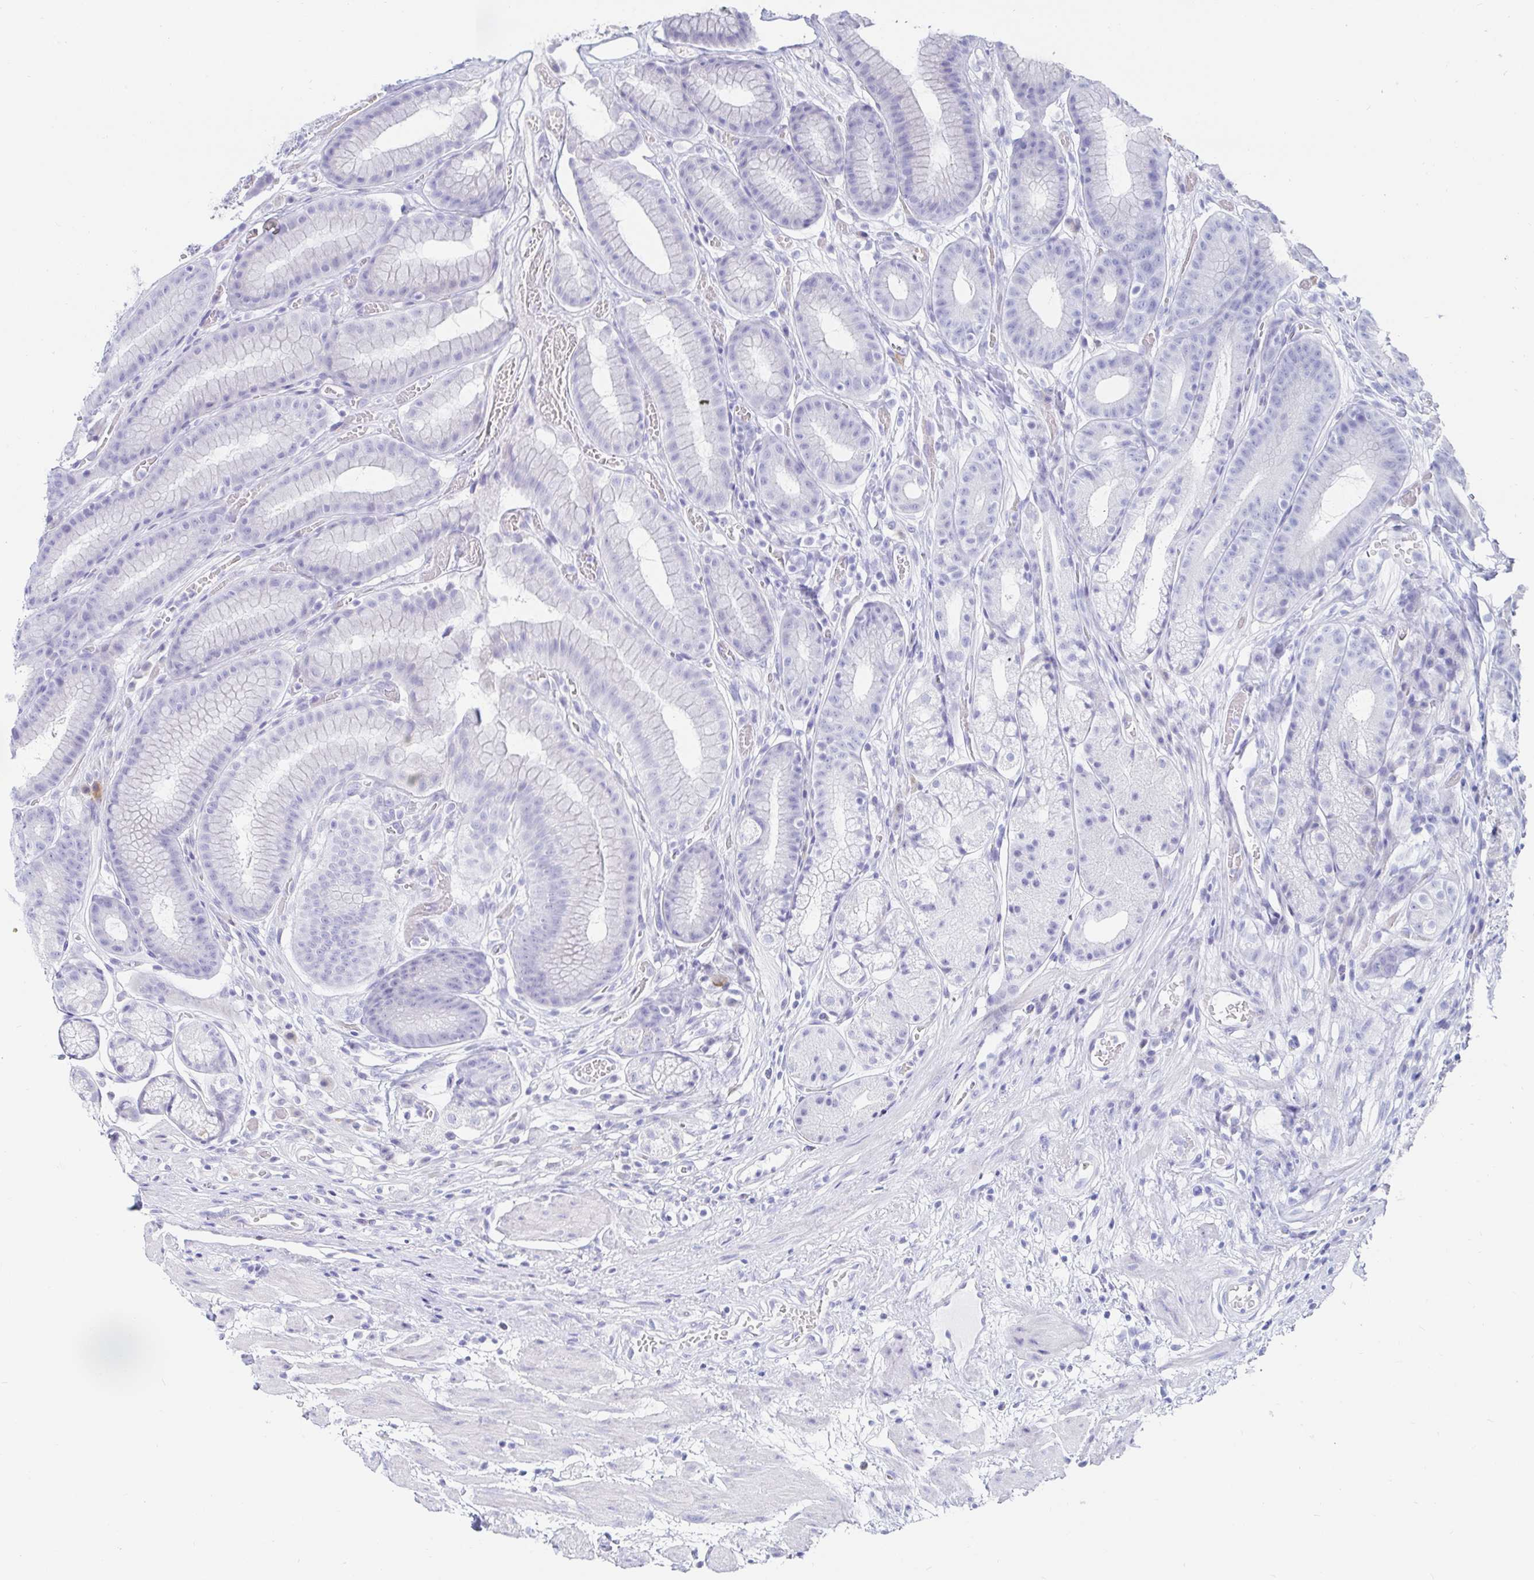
{"staining": {"intensity": "negative", "quantity": "none", "location": "none"}, "tissue": "stomach", "cell_type": "Glandular cells", "image_type": "normal", "snomed": [{"axis": "morphology", "description": "Normal tissue, NOS"}, {"axis": "topography", "description": "Smooth muscle"}, {"axis": "topography", "description": "Stomach"}], "caption": "Immunohistochemistry of unremarkable stomach exhibits no expression in glandular cells.", "gene": "C4orf17", "patient": {"sex": "male", "age": 70}}